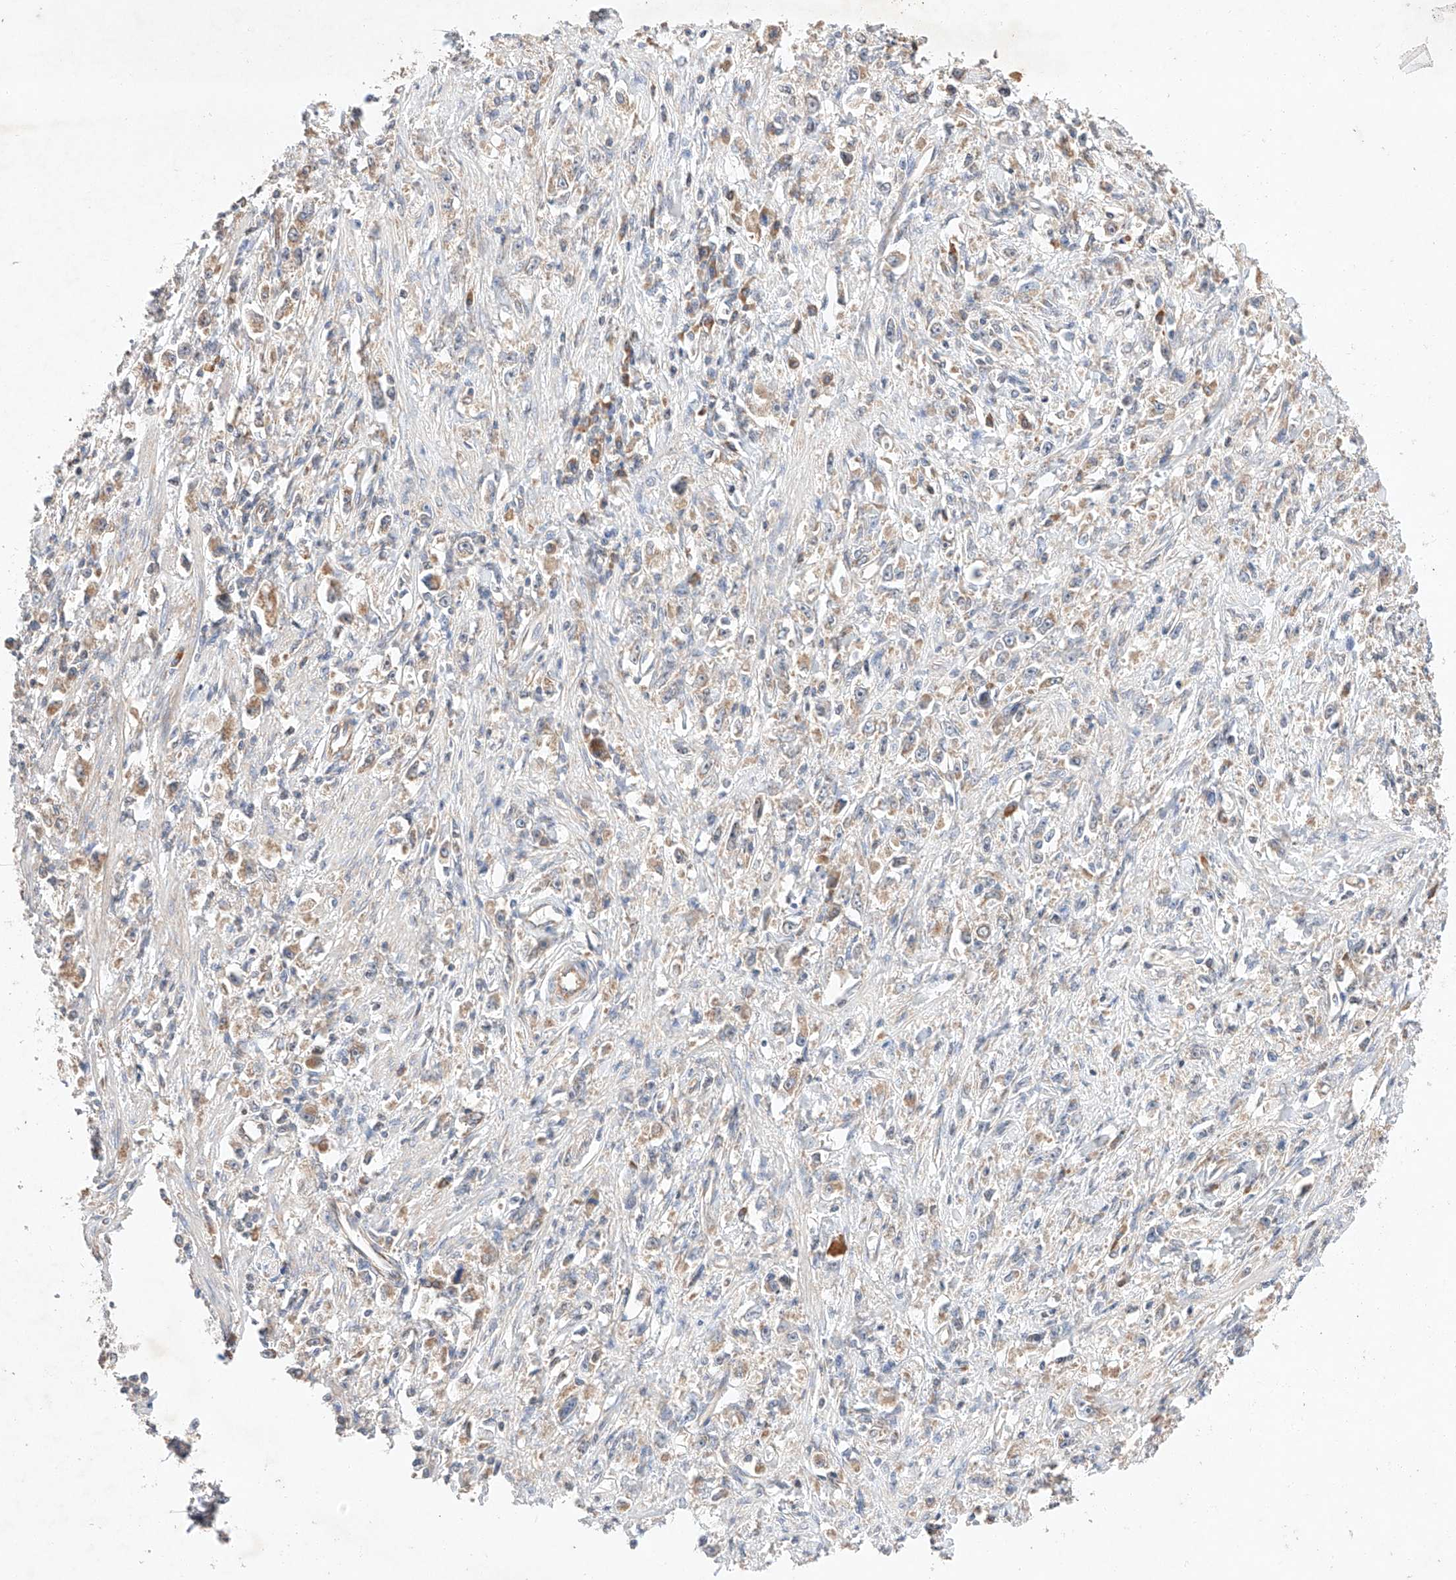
{"staining": {"intensity": "weak", "quantity": "25%-75%", "location": "cytoplasmic/membranous"}, "tissue": "stomach cancer", "cell_type": "Tumor cells", "image_type": "cancer", "snomed": [{"axis": "morphology", "description": "Adenocarcinoma, NOS"}, {"axis": "topography", "description": "Stomach"}], "caption": "Human stomach cancer stained with a protein marker shows weak staining in tumor cells.", "gene": "C6orf118", "patient": {"sex": "female", "age": 59}}